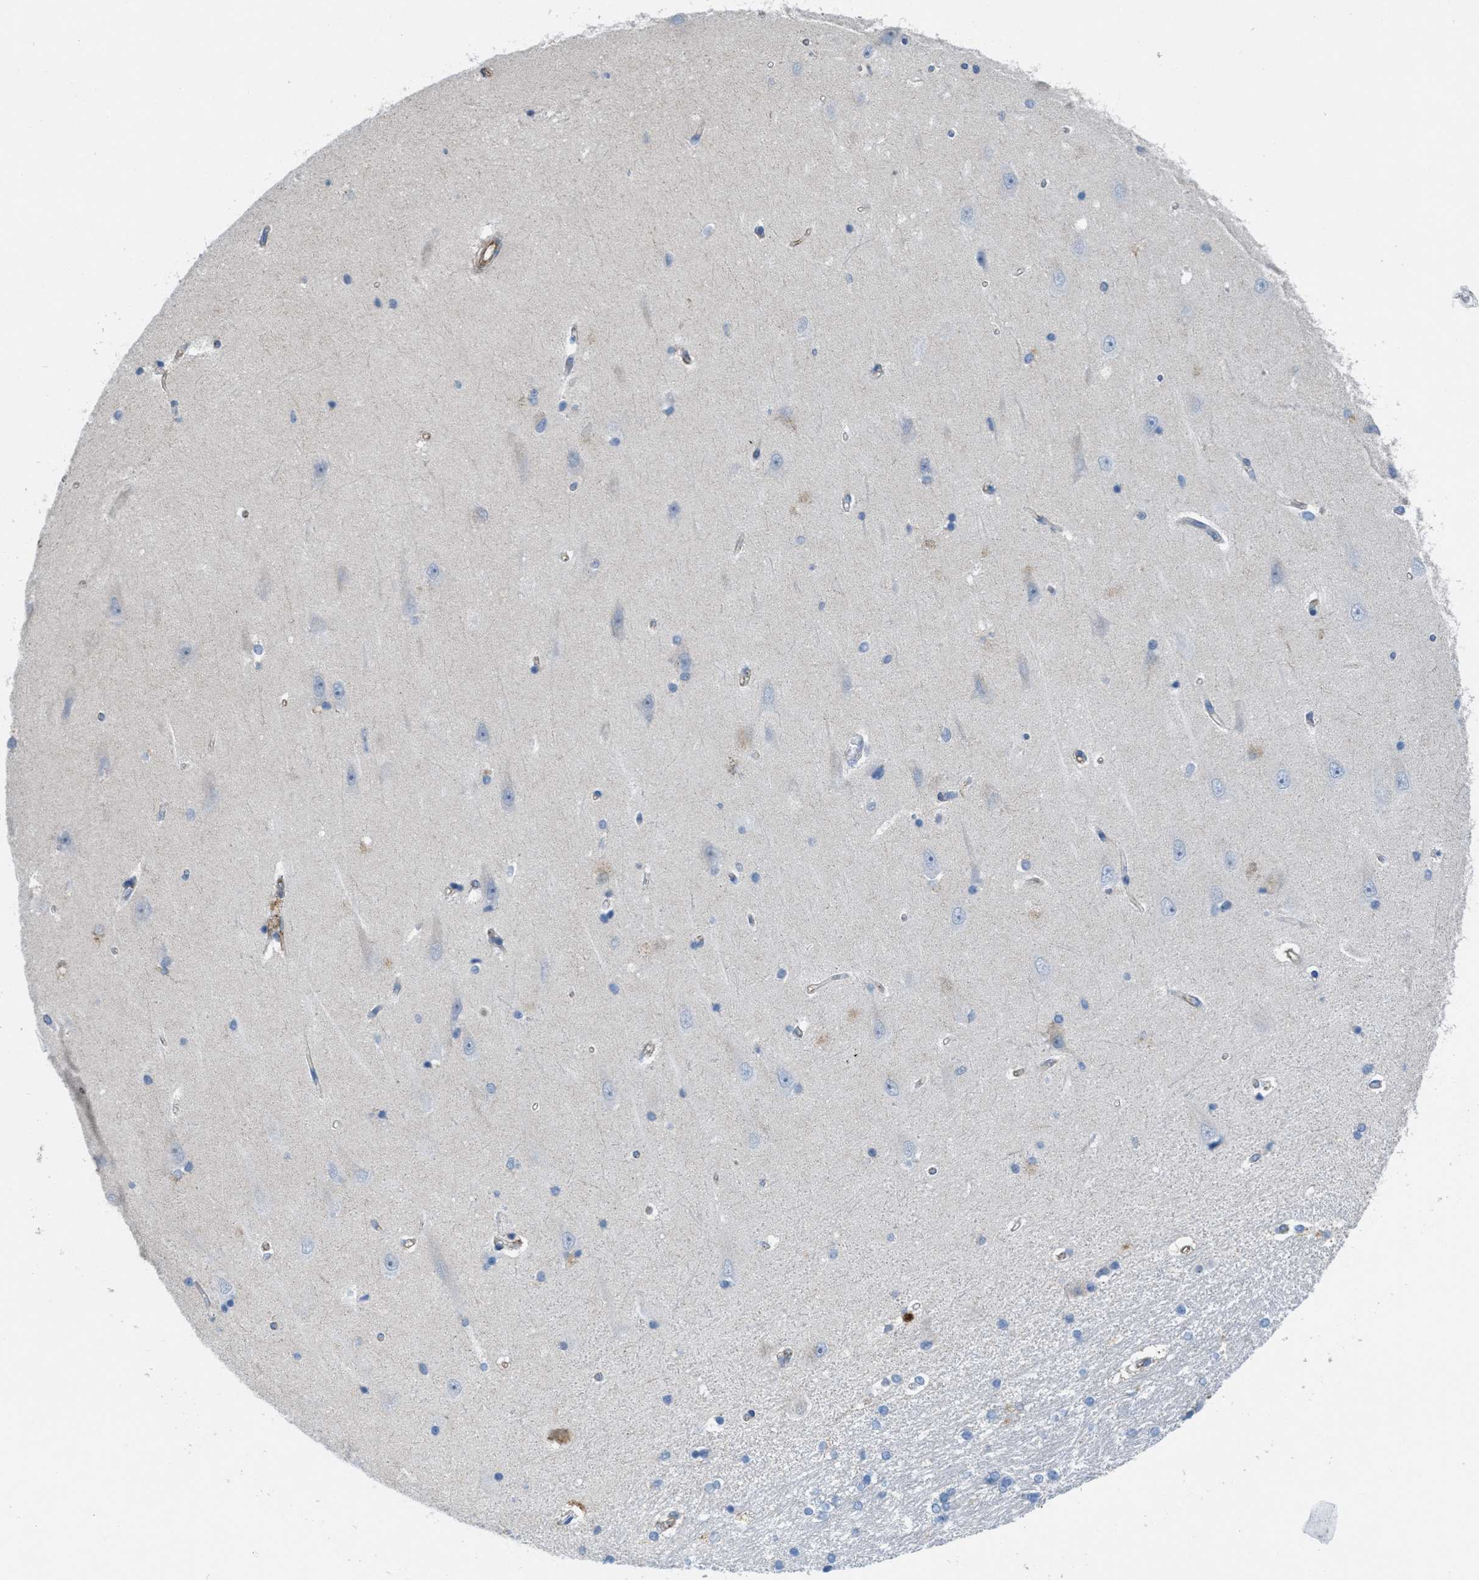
{"staining": {"intensity": "negative", "quantity": "none", "location": "none"}, "tissue": "hippocampus", "cell_type": "Glial cells", "image_type": "normal", "snomed": [{"axis": "morphology", "description": "Normal tissue, NOS"}, {"axis": "topography", "description": "Hippocampus"}], "caption": "IHC of benign human hippocampus shows no expression in glial cells.", "gene": "BTN3A1", "patient": {"sex": "male", "age": 45}}